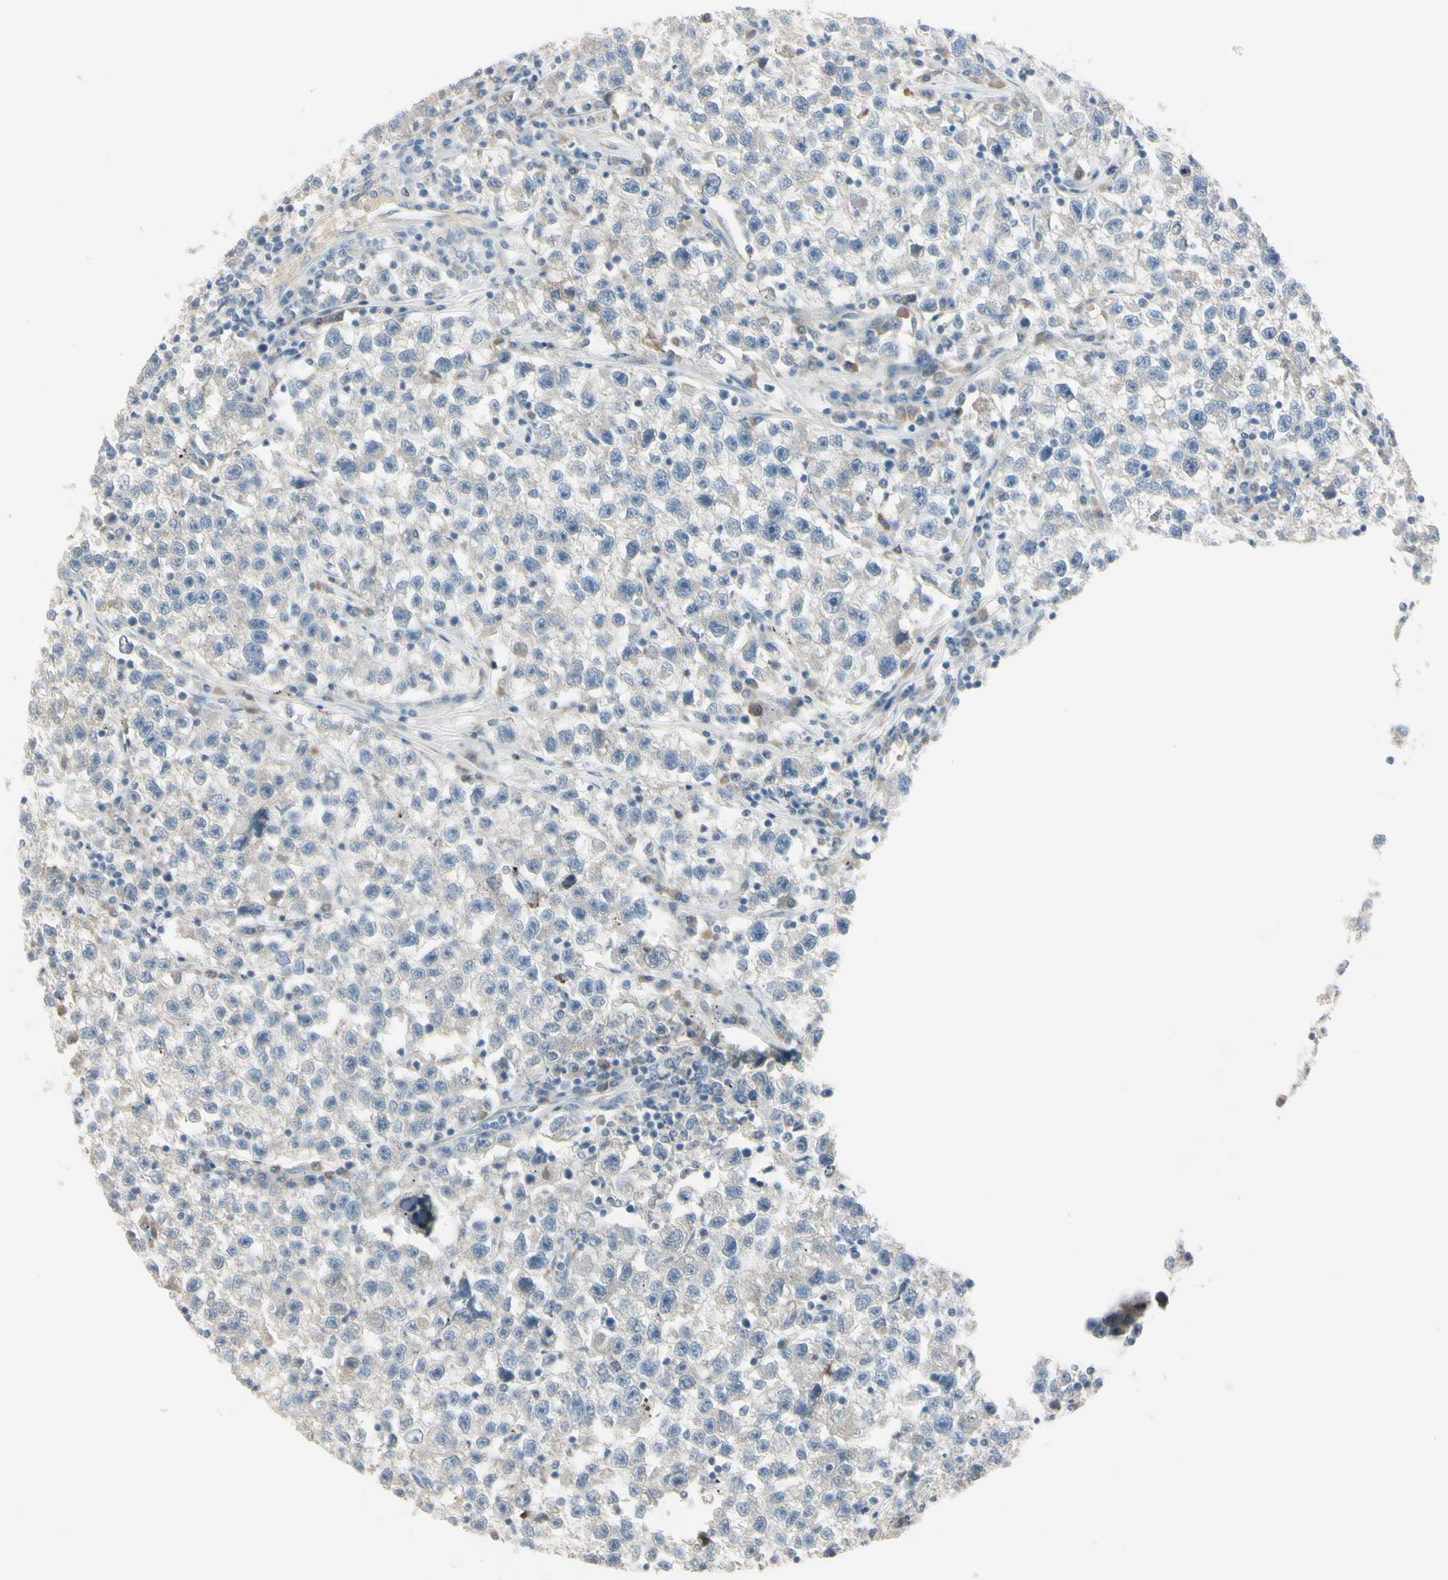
{"staining": {"intensity": "negative", "quantity": "none", "location": "none"}, "tissue": "testis cancer", "cell_type": "Tumor cells", "image_type": "cancer", "snomed": [{"axis": "morphology", "description": "Seminoma, NOS"}, {"axis": "topography", "description": "Testis"}], "caption": "This is a micrograph of IHC staining of testis cancer, which shows no positivity in tumor cells.", "gene": "AATK", "patient": {"sex": "male", "age": 22}}